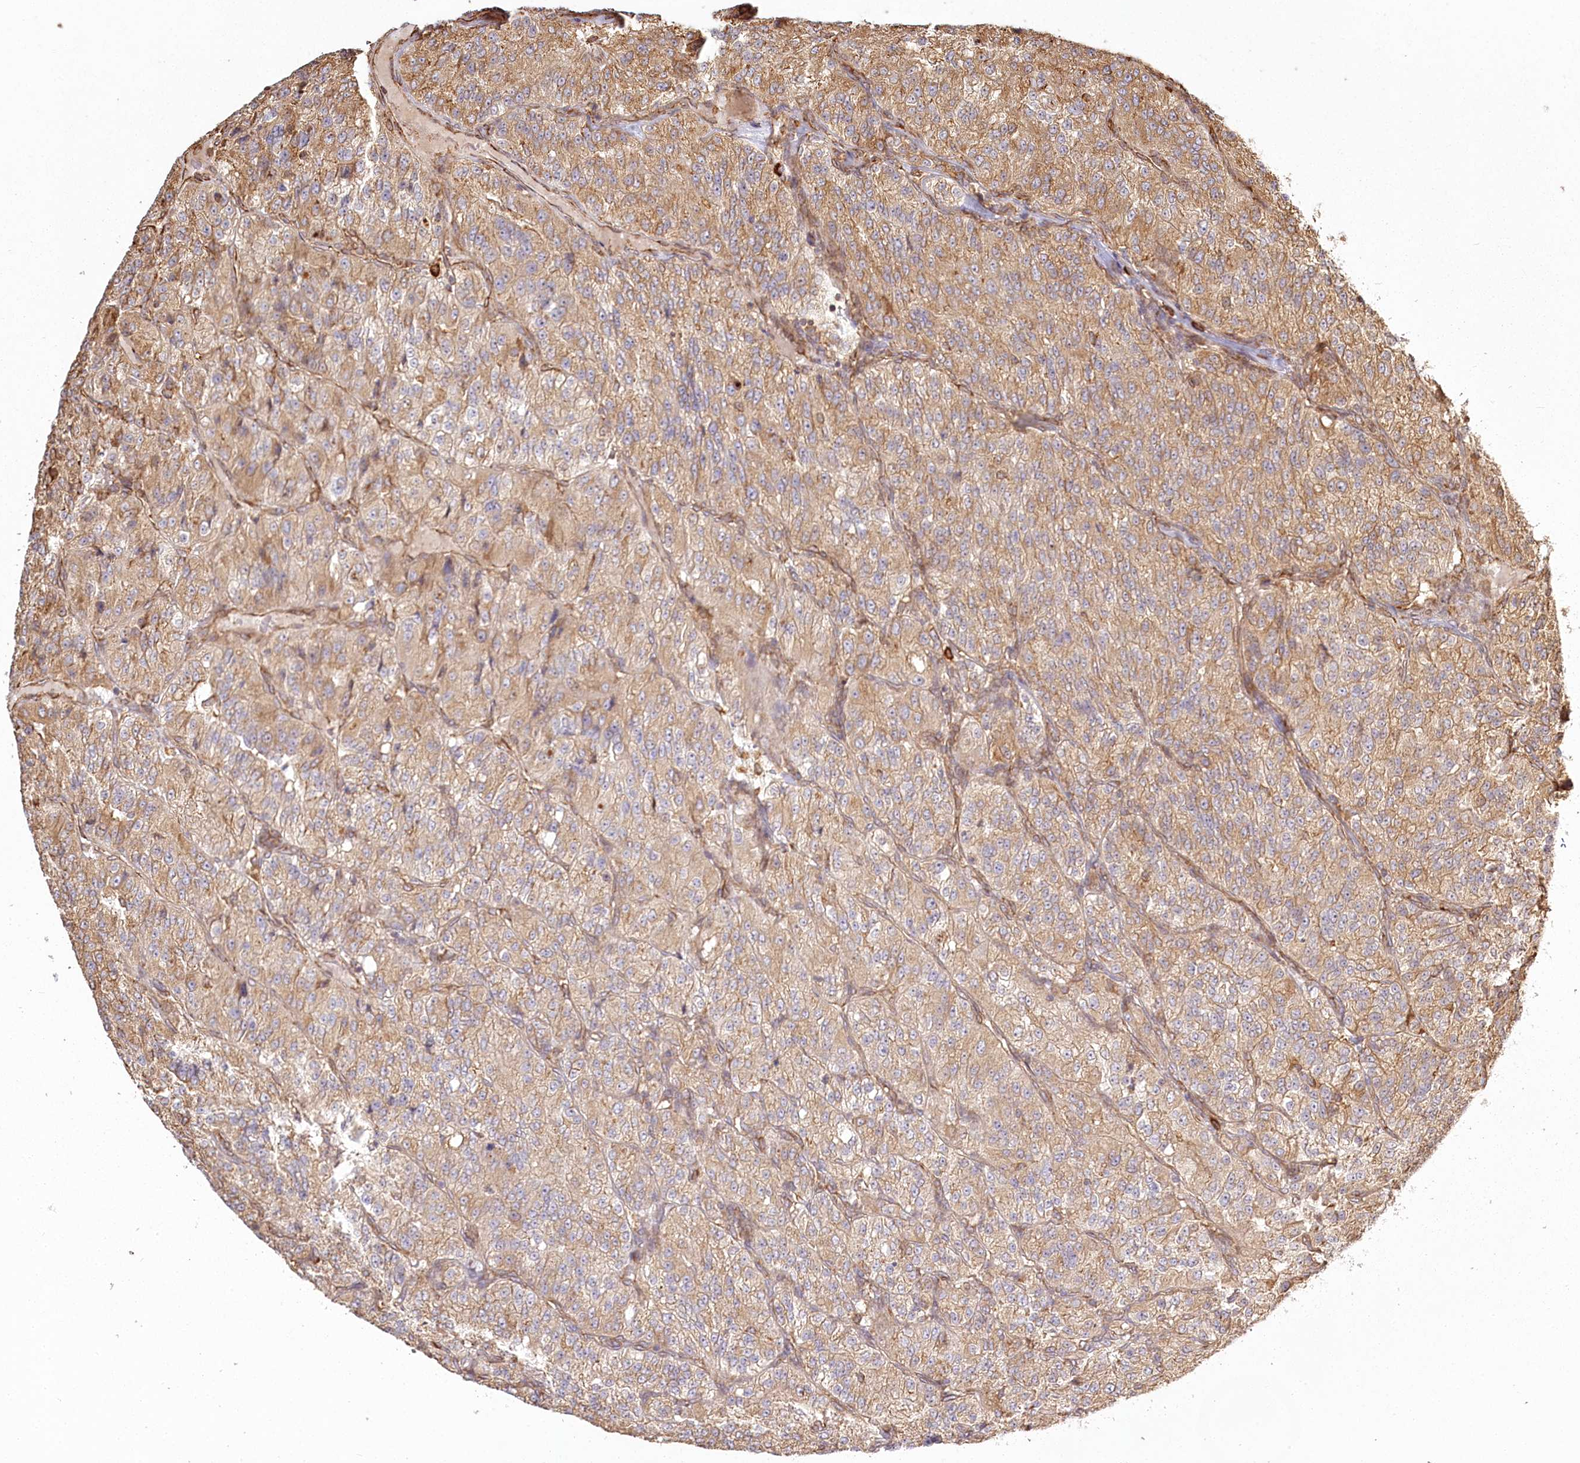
{"staining": {"intensity": "moderate", "quantity": ">75%", "location": "cytoplasmic/membranous"}, "tissue": "renal cancer", "cell_type": "Tumor cells", "image_type": "cancer", "snomed": [{"axis": "morphology", "description": "Adenocarcinoma, NOS"}, {"axis": "topography", "description": "Kidney"}], "caption": "Human renal cancer stained with a protein marker reveals moderate staining in tumor cells.", "gene": "FAM13A", "patient": {"sex": "female", "age": 63}}